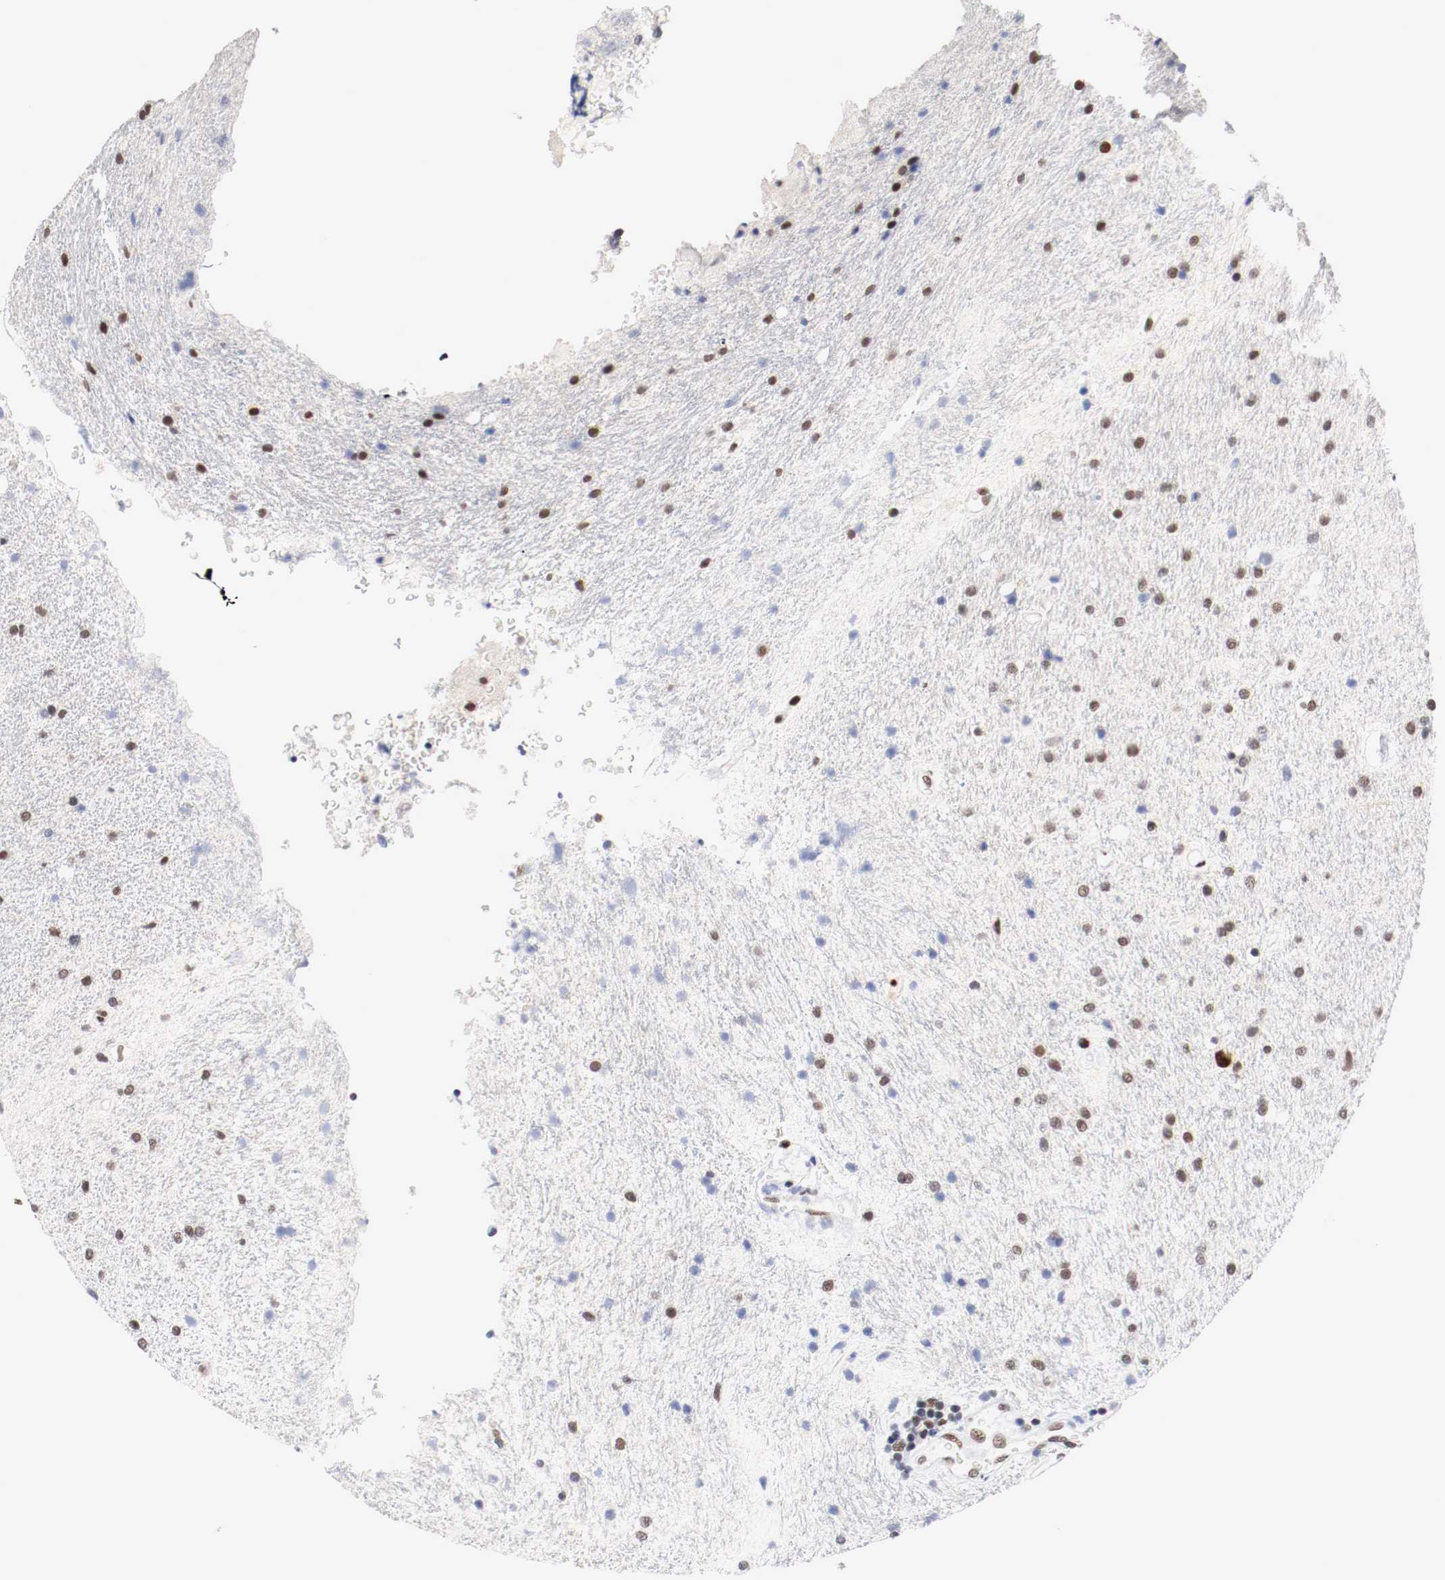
{"staining": {"intensity": "weak", "quantity": ">75%", "location": "nuclear"}, "tissue": "glioma", "cell_type": "Tumor cells", "image_type": "cancer", "snomed": [{"axis": "morphology", "description": "Normal tissue, NOS"}, {"axis": "morphology", "description": "Glioma, malignant, High grade"}, {"axis": "topography", "description": "Cerebral cortex"}], "caption": "Glioma stained for a protein (brown) reveals weak nuclear positive positivity in about >75% of tumor cells.", "gene": "MEF2D", "patient": {"sex": "male", "age": 56}}